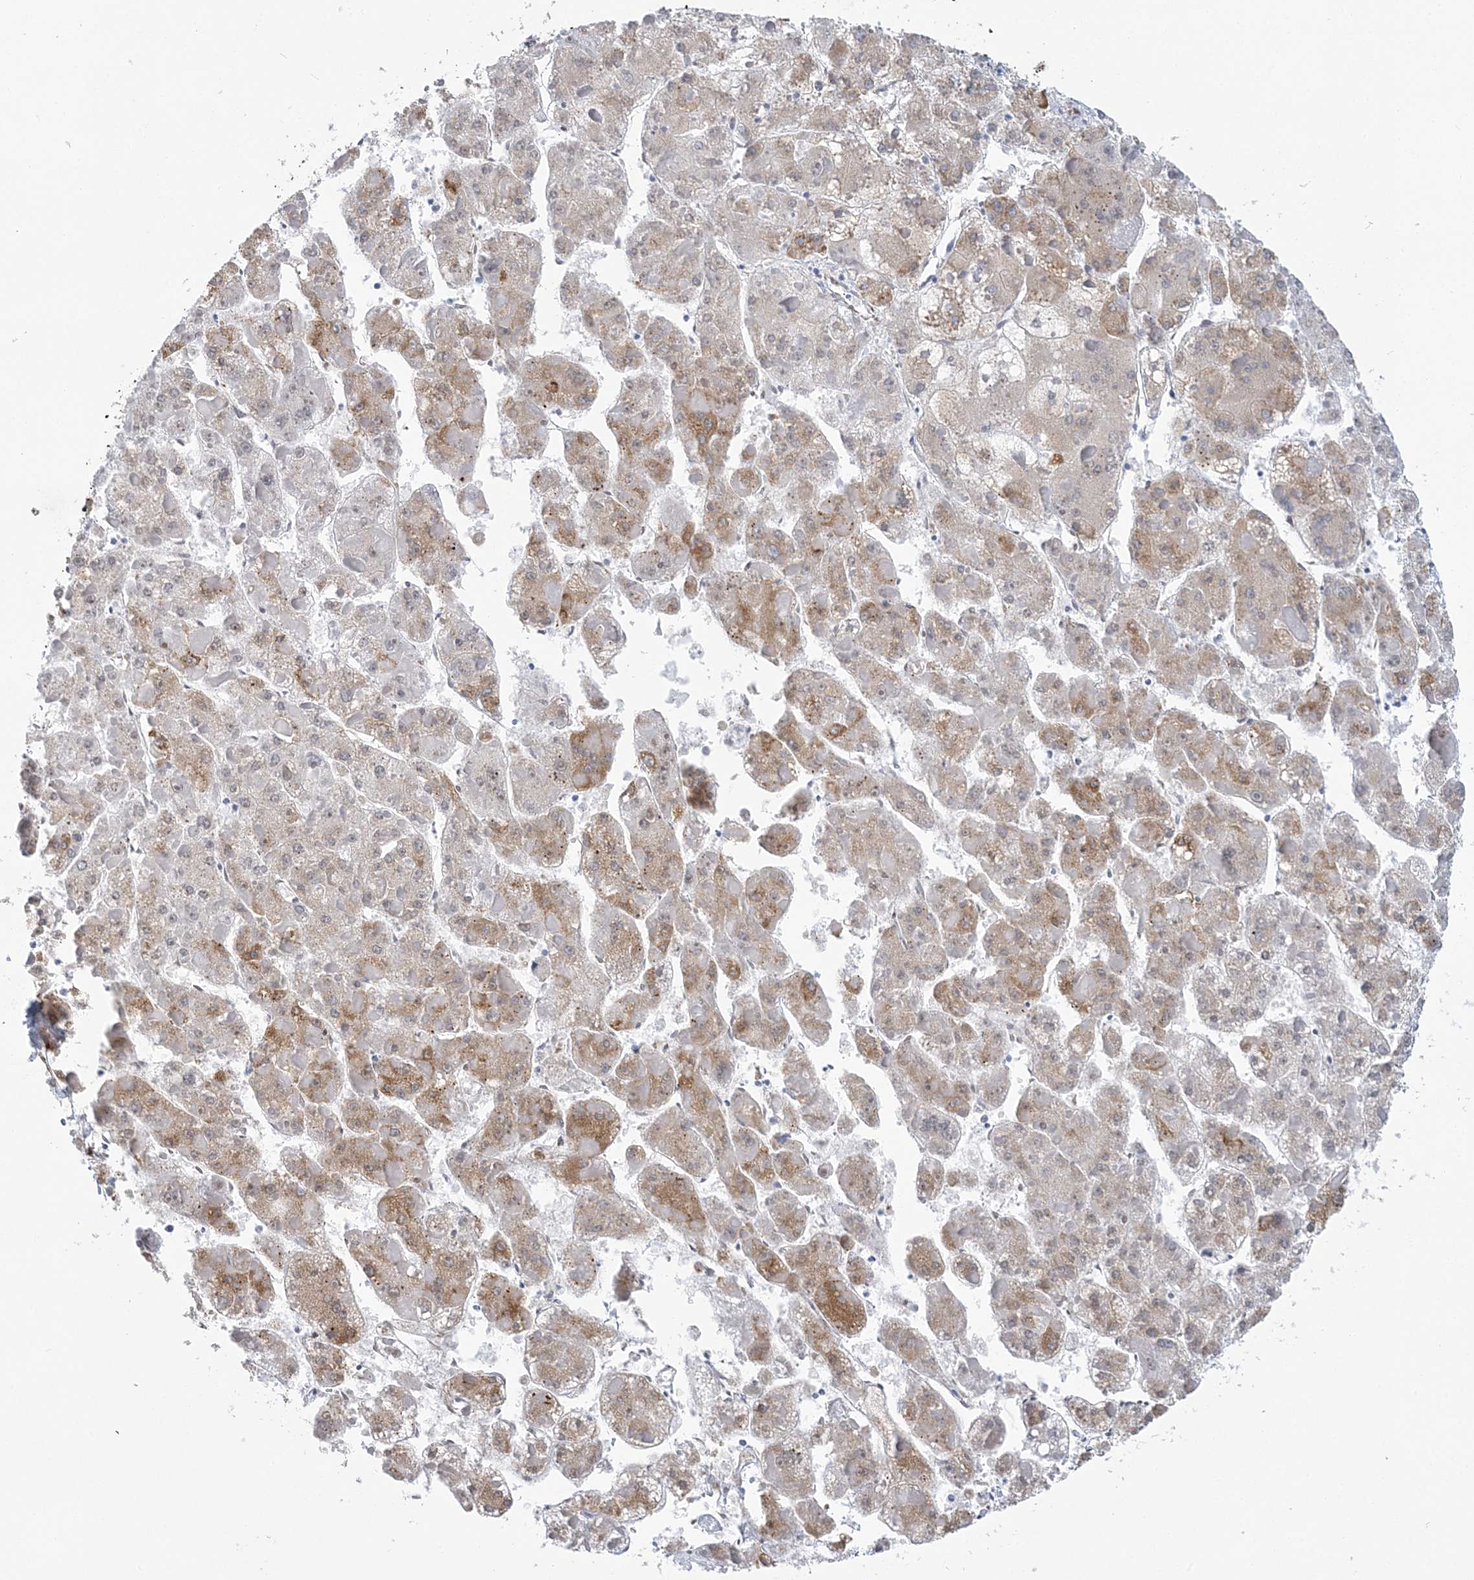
{"staining": {"intensity": "moderate", "quantity": "25%-75%", "location": "cytoplasmic/membranous"}, "tissue": "liver cancer", "cell_type": "Tumor cells", "image_type": "cancer", "snomed": [{"axis": "morphology", "description": "Carcinoma, Hepatocellular, NOS"}, {"axis": "topography", "description": "Liver"}], "caption": "Immunohistochemical staining of human liver hepatocellular carcinoma displays medium levels of moderate cytoplasmic/membranous staining in approximately 25%-75% of tumor cells.", "gene": "PLEKHG4B", "patient": {"sex": "female", "age": 73}}